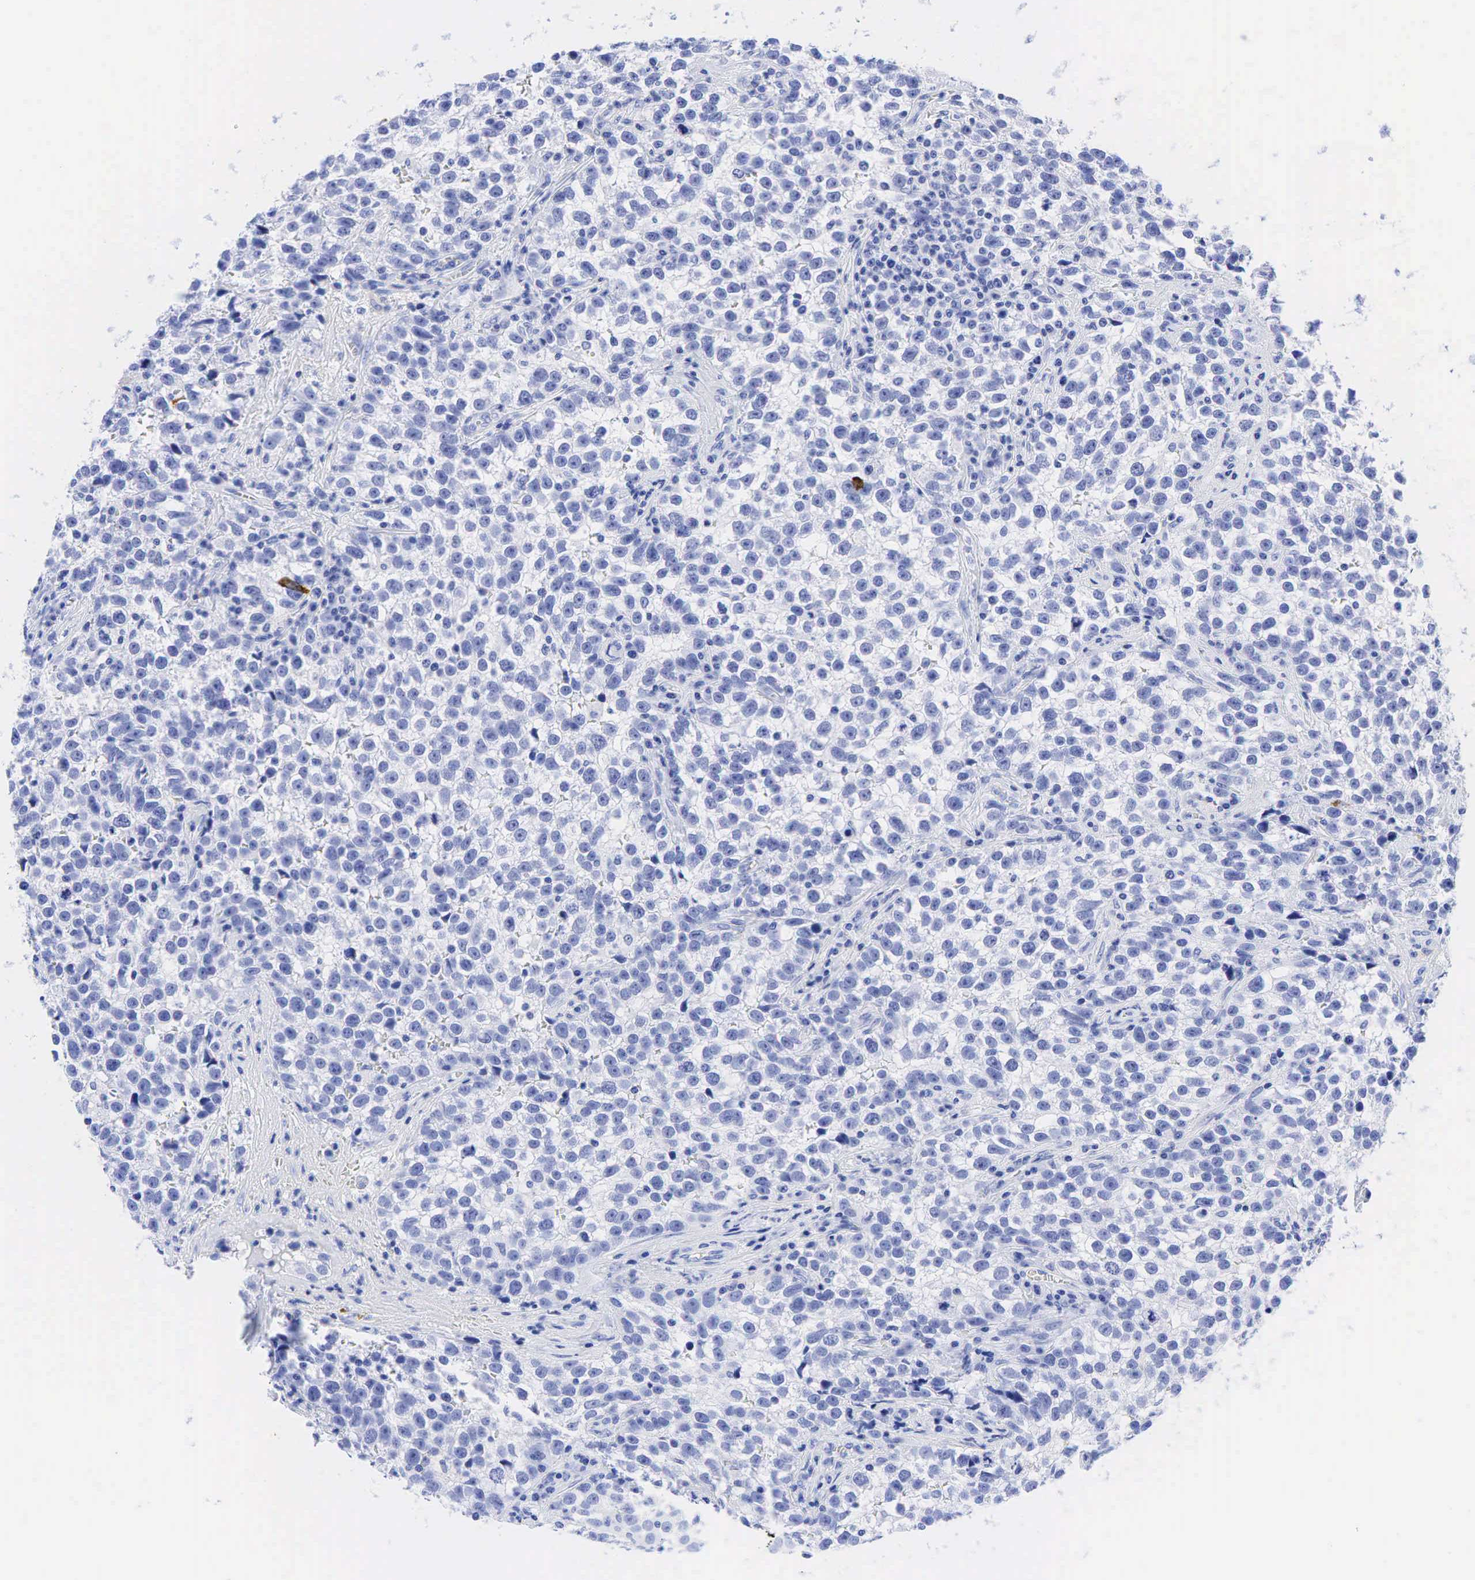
{"staining": {"intensity": "negative", "quantity": "none", "location": "none"}, "tissue": "testis cancer", "cell_type": "Tumor cells", "image_type": "cancer", "snomed": [{"axis": "morphology", "description": "Seminoma, NOS"}, {"axis": "topography", "description": "Testis"}], "caption": "Immunohistochemical staining of testis cancer (seminoma) exhibits no significant positivity in tumor cells. (Brightfield microscopy of DAB IHC at high magnification).", "gene": "CHGA", "patient": {"sex": "male", "age": 38}}